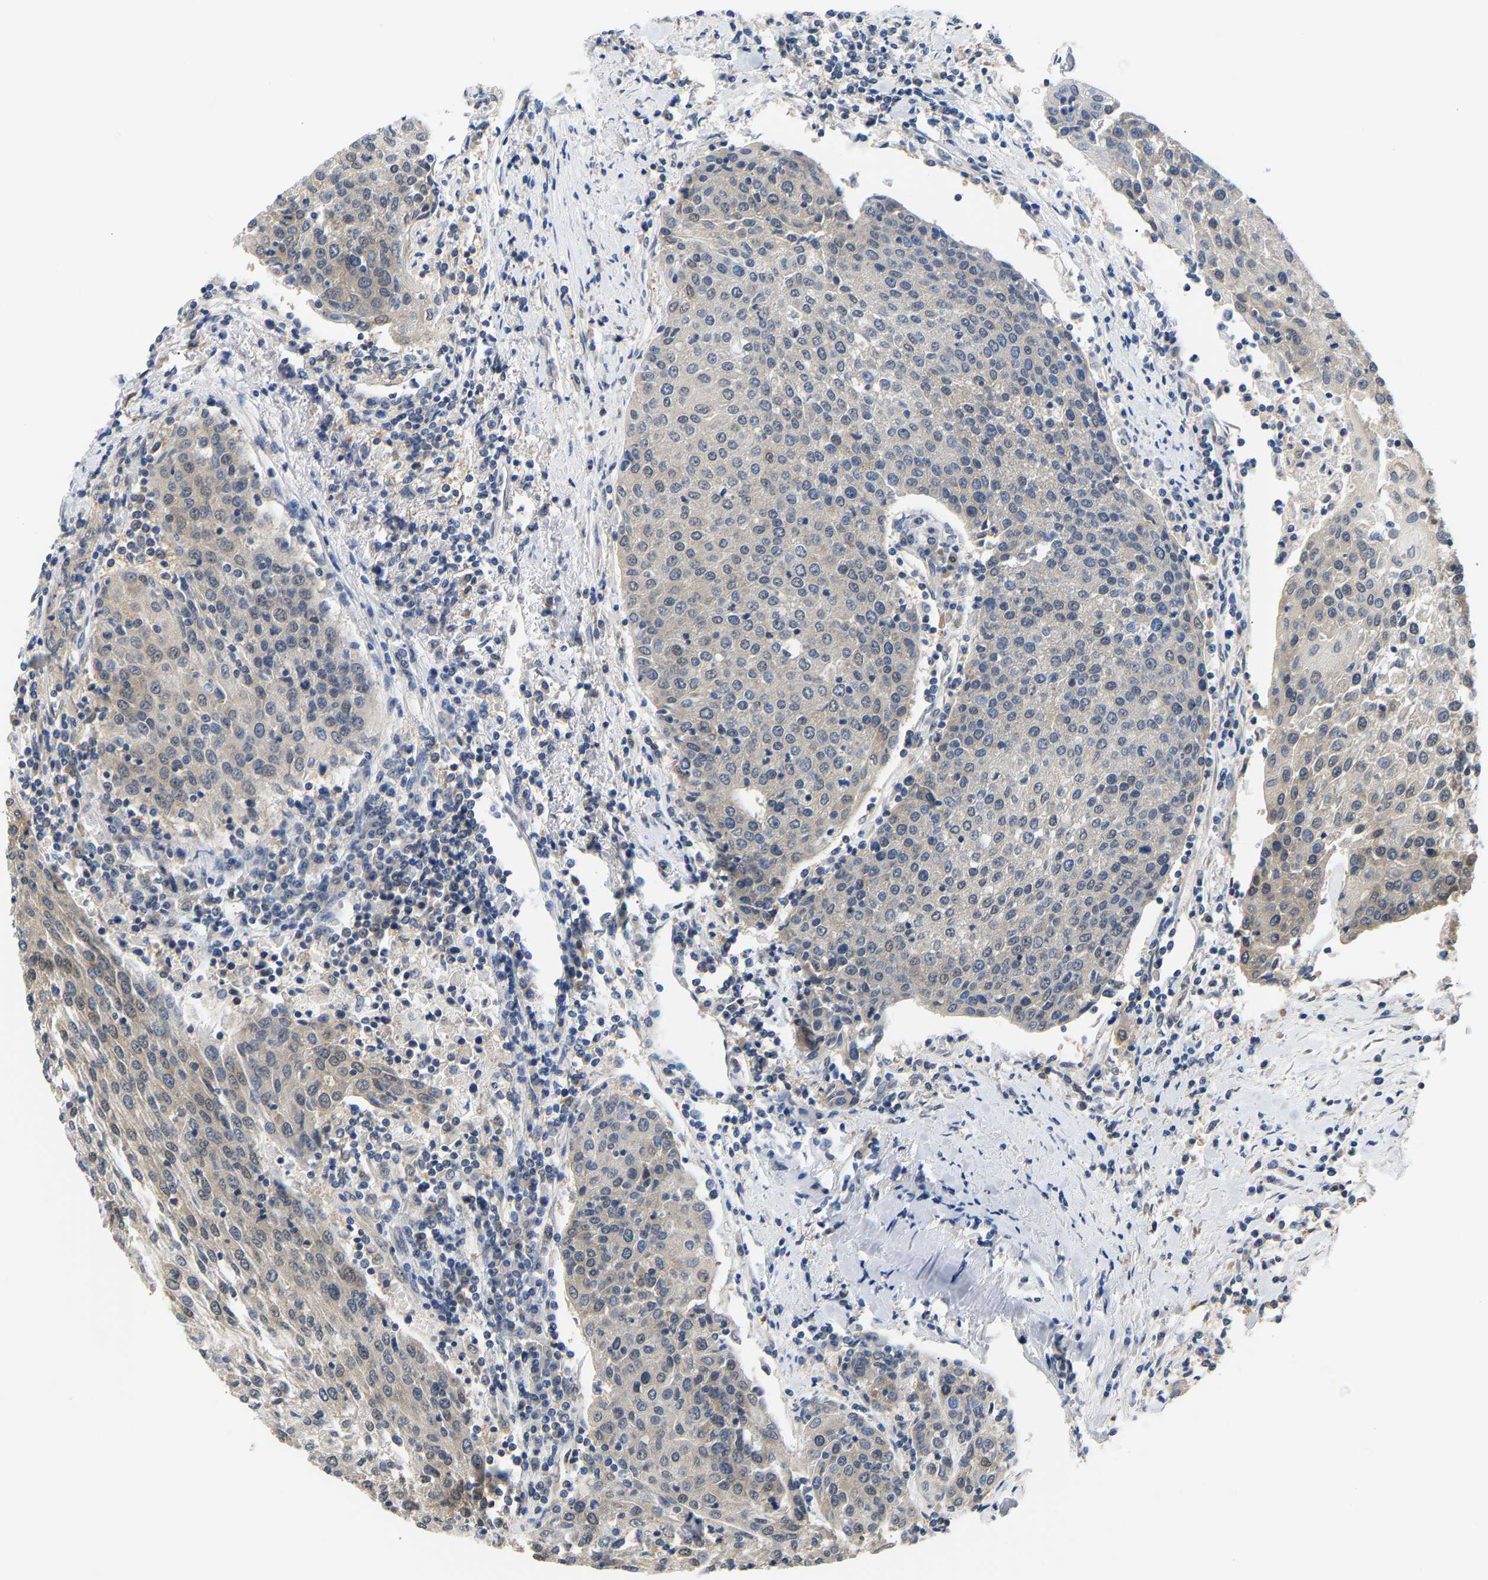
{"staining": {"intensity": "negative", "quantity": "none", "location": "none"}, "tissue": "urothelial cancer", "cell_type": "Tumor cells", "image_type": "cancer", "snomed": [{"axis": "morphology", "description": "Urothelial carcinoma, High grade"}, {"axis": "topography", "description": "Urinary bladder"}], "caption": "The micrograph shows no significant staining in tumor cells of high-grade urothelial carcinoma.", "gene": "ARHGEF12", "patient": {"sex": "female", "age": 85}}